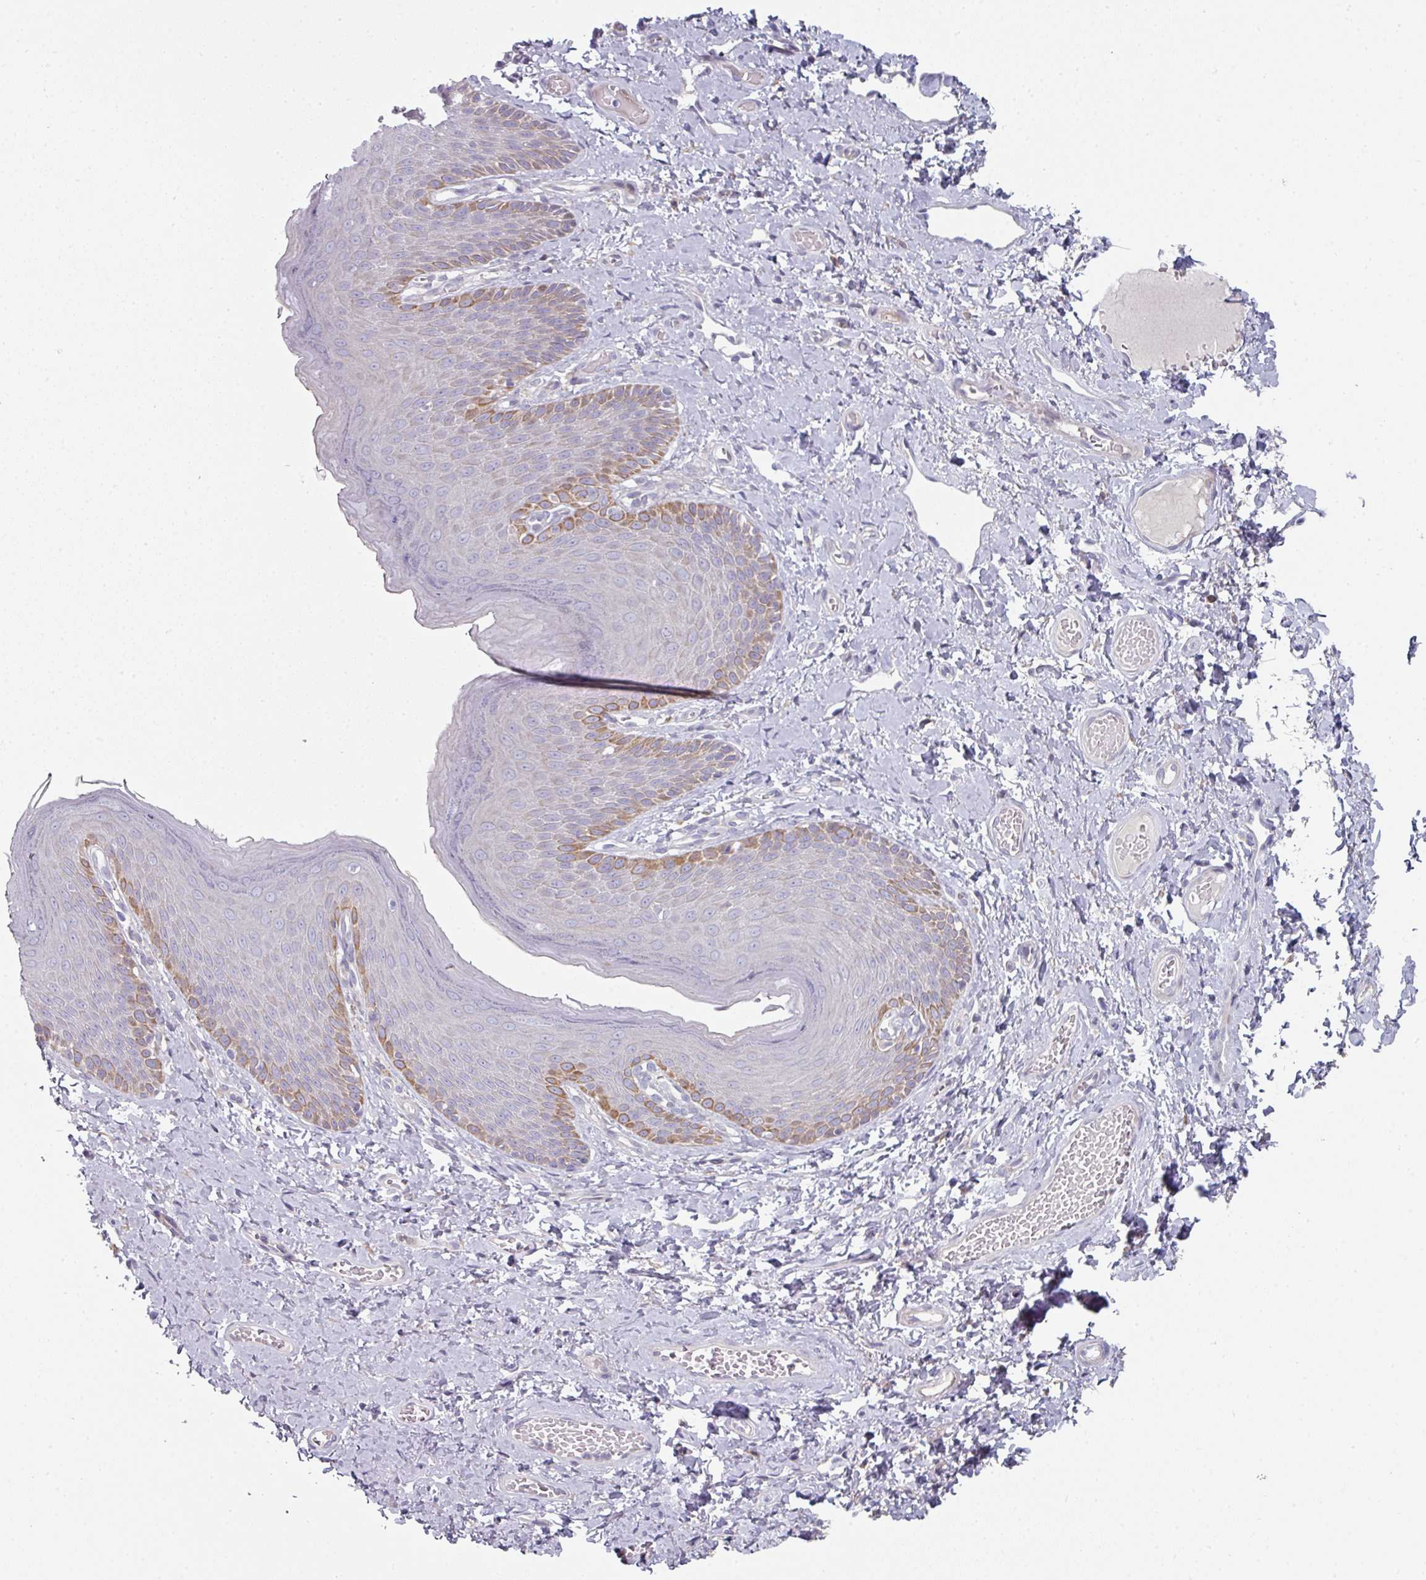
{"staining": {"intensity": "moderate", "quantity": "<25%", "location": "cytoplasmic/membranous"}, "tissue": "skin", "cell_type": "Epidermal cells", "image_type": "normal", "snomed": [{"axis": "morphology", "description": "Normal tissue, NOS"}, {"axis": "topography", "description": "Anal"}], "caption": "IHC of benign human skin reveals low levels of moderate cytoplasmic/membranous expression in about <25% of epidermal cells. The staining was performed using DAB, with brown indicating positive protein expression. Nuclei are stained blue with hematoxylin.", "gene": "WSB2", "patient": {"sex": "female", "age": 40}}